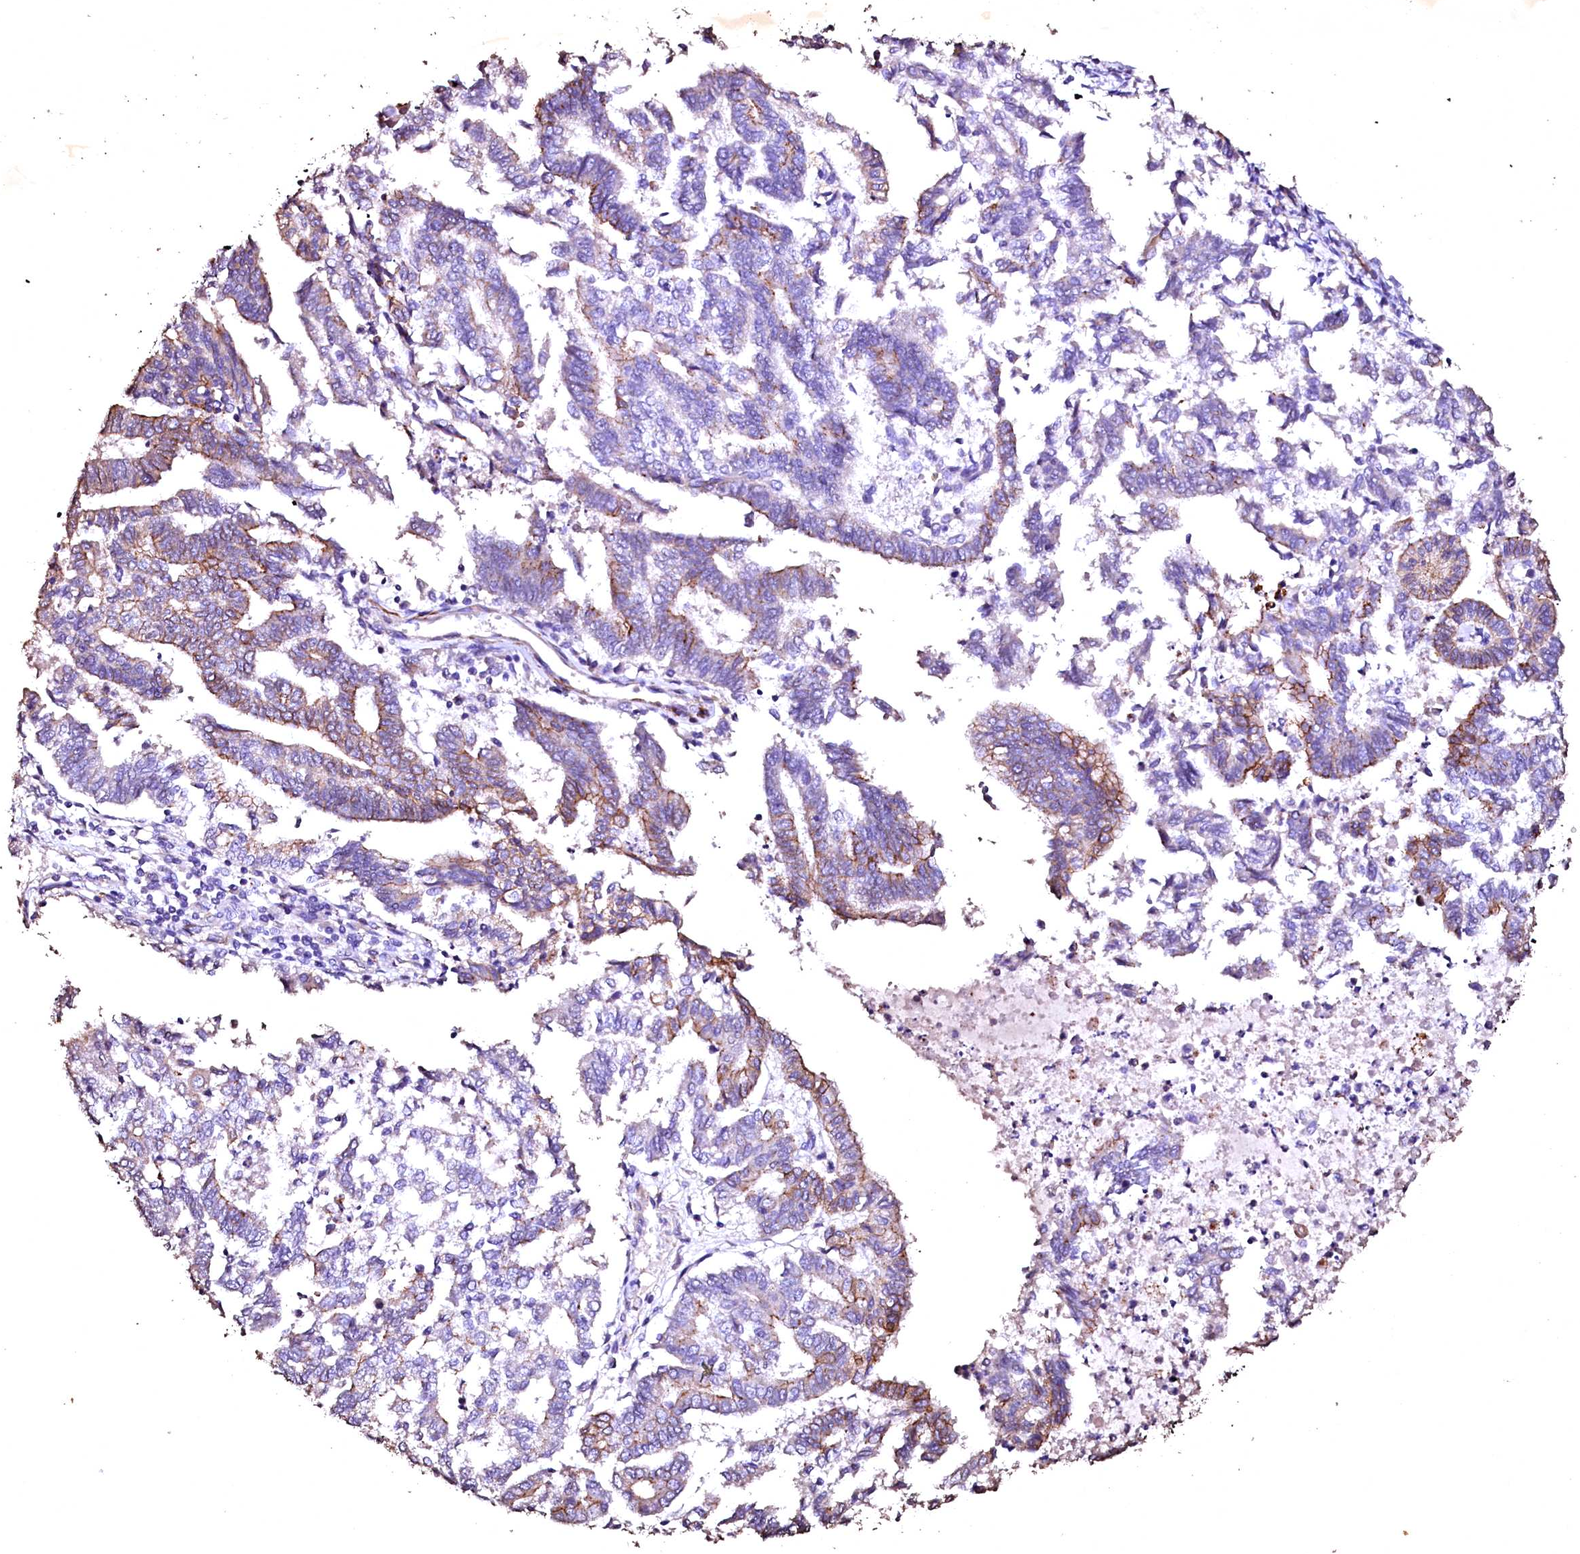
{"staining": {"intensity": "moderate", "quantity": "<25%", "location": "cytoplasmic/membranous"}, "tissue": "endometrial cancer", "cell_type": "Tumor cells", "image_type": "cancer", "snomed": [{"axis": "morphology", "description": "Adenocarcinoma, NOS"}, {"axis": "topography", "description": "Endometrium"}], "caption": "Protein expression analysis of endometrial cancer exhibits moderate cytoplasmic/membranous positivity in about <25% of tumor cells.", "gene": "VPS36", "patient": {"sex": "female", "age": 79}}